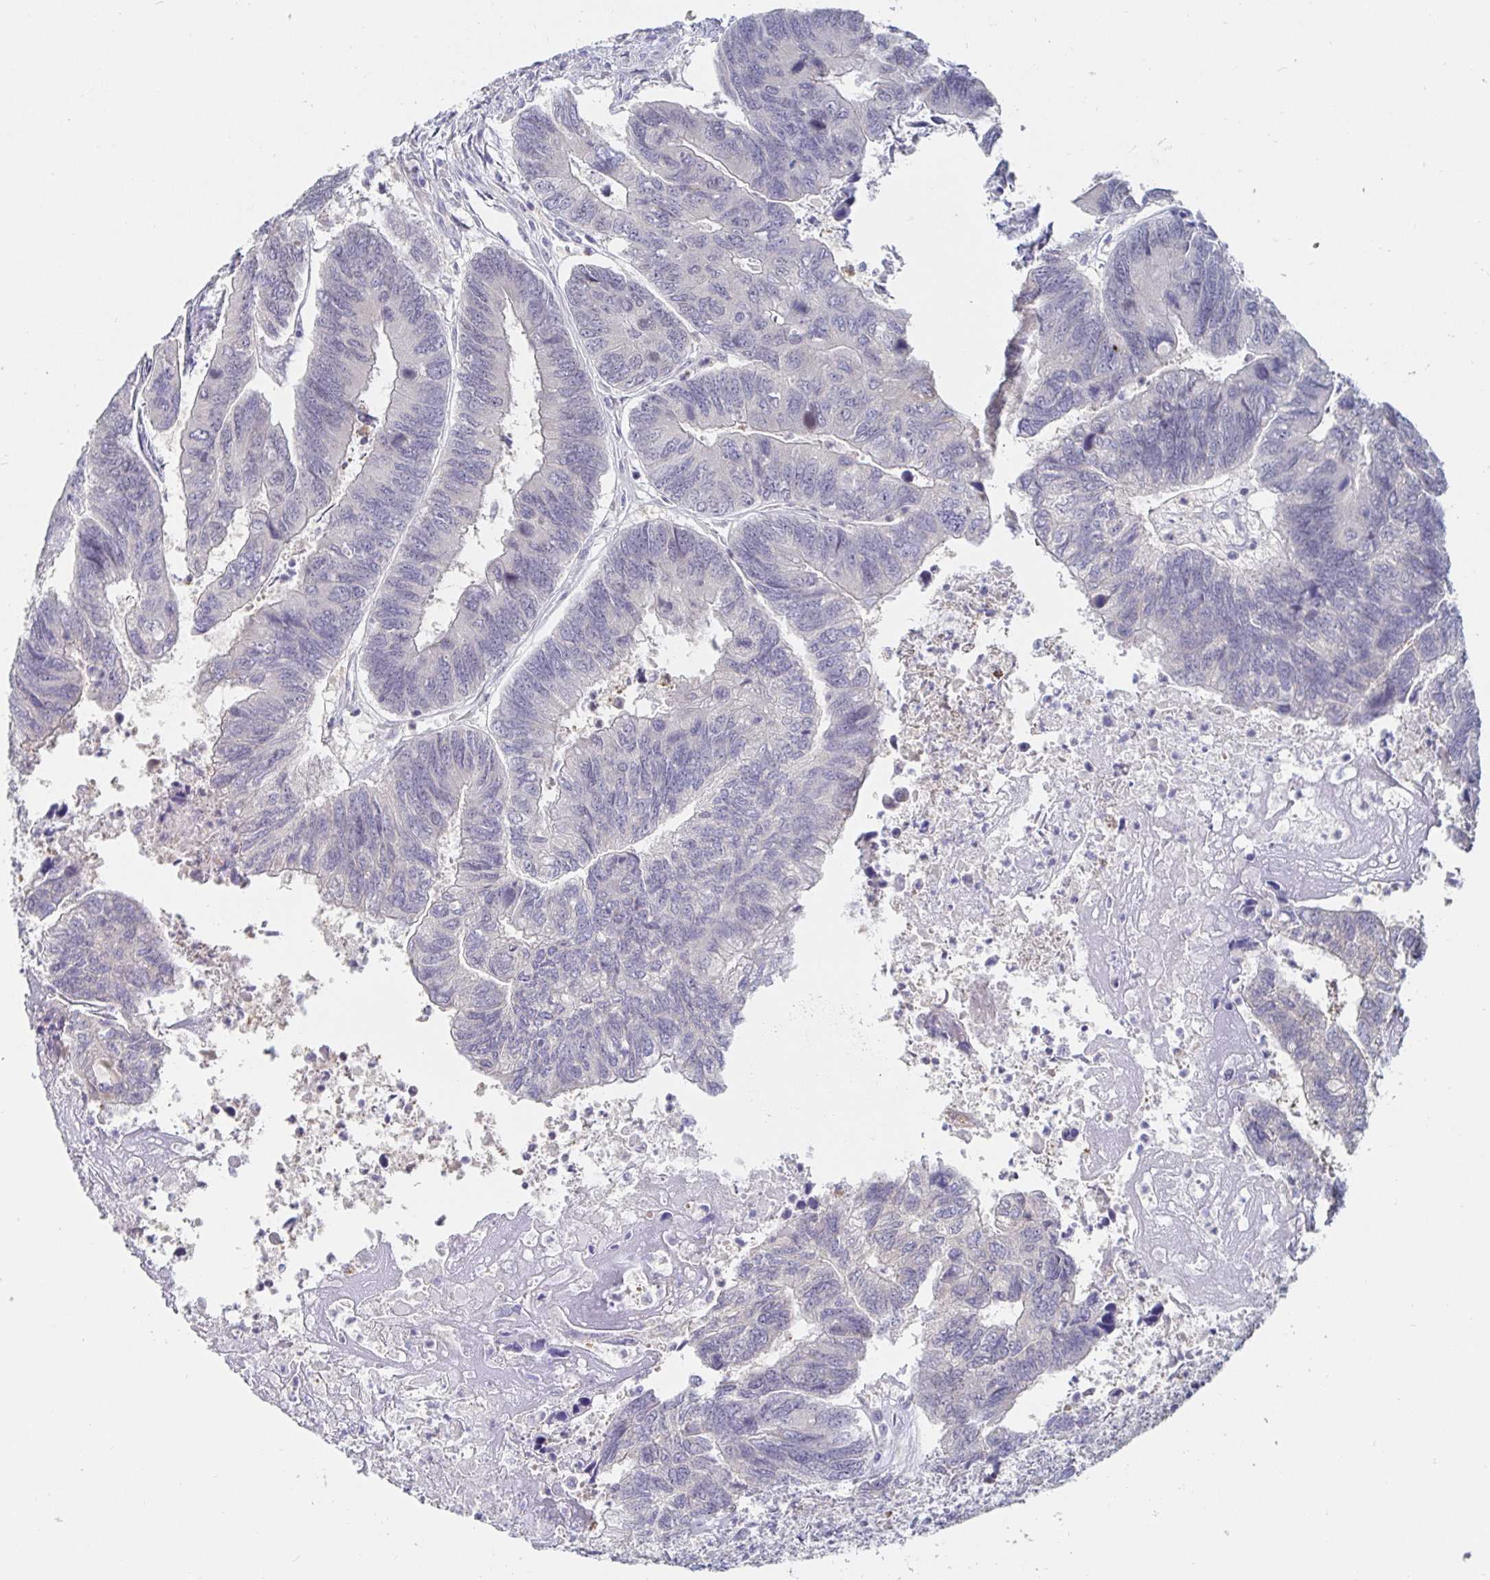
{"staining": {"intensity": "negative", "quantity": "none", "location": "none"}, "tissue": "colorectal cancer", "cell_type": "Tumor cells", "image_type": "cancer", "snomed": [{"axis": "morphology", "description": "Adenocarcinoma, NOS"}, {"axis": "topography", "description": "Colon"}], "caption": "High magnification brightfield microscopy of adenocarcinoma (colorectal) stained with DAB (brown) and counterstained with hematoxylin (blue): tumor cells show no significant positivity.", "gene": "SPPL3", "patient": {"sex": "female", "age": 67}}